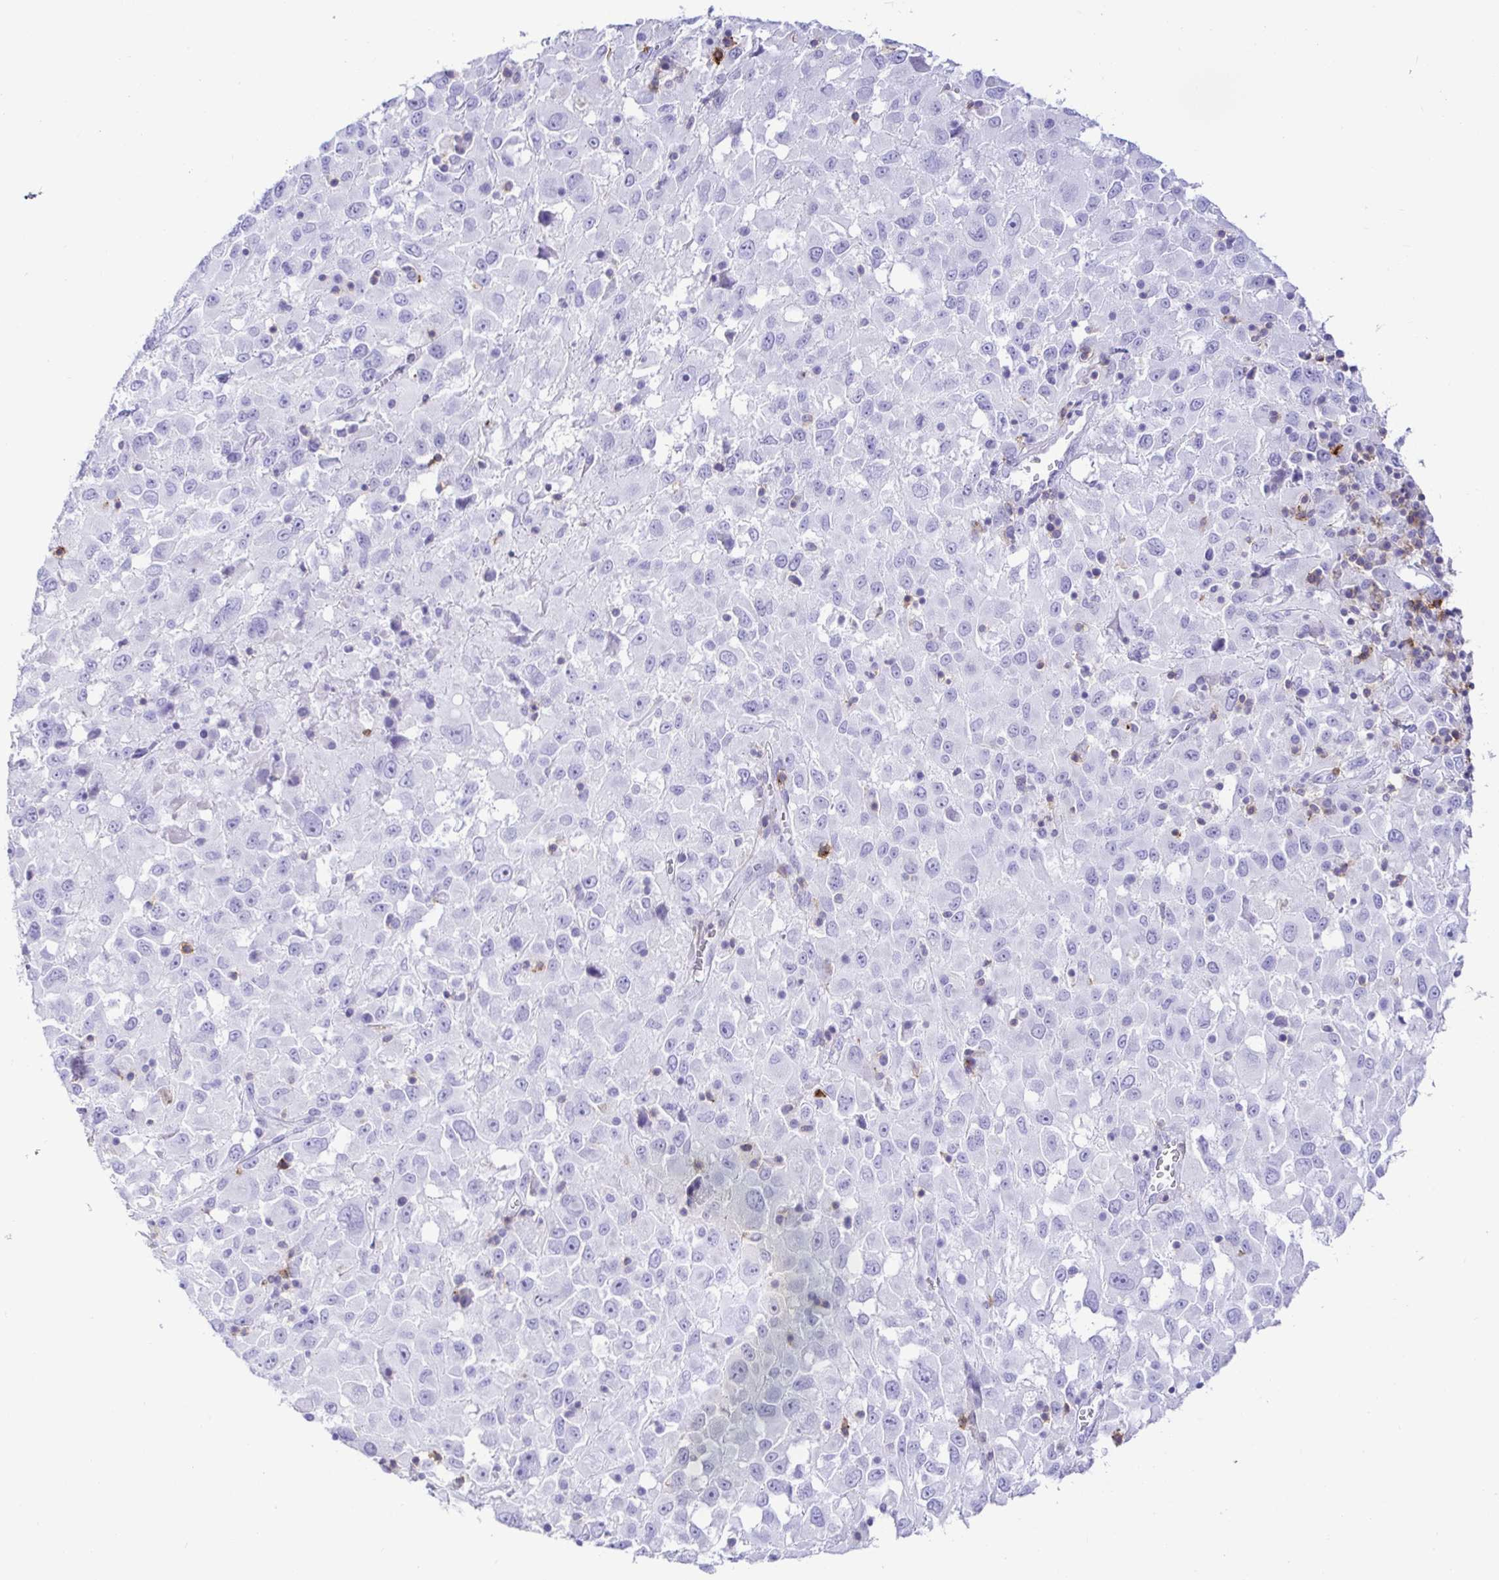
{"staining": {"intensity": "negative", "quantity": "none", "location": "none"}, "tissue": "melanoma", "cell_type": "Tumor cells", "image_type": "cancer", "snomed": [{"axis": "morphology", "description": "Malignant melanoma, Metastatic site"}, {"axis": "topography", "description": "Soft tissue"}], "caption": "There is no significant expression in tumor cells of malignant melanoma (metastatic site).", "gene": "CD5", "patient": {"sex": "male", "age": 50}}